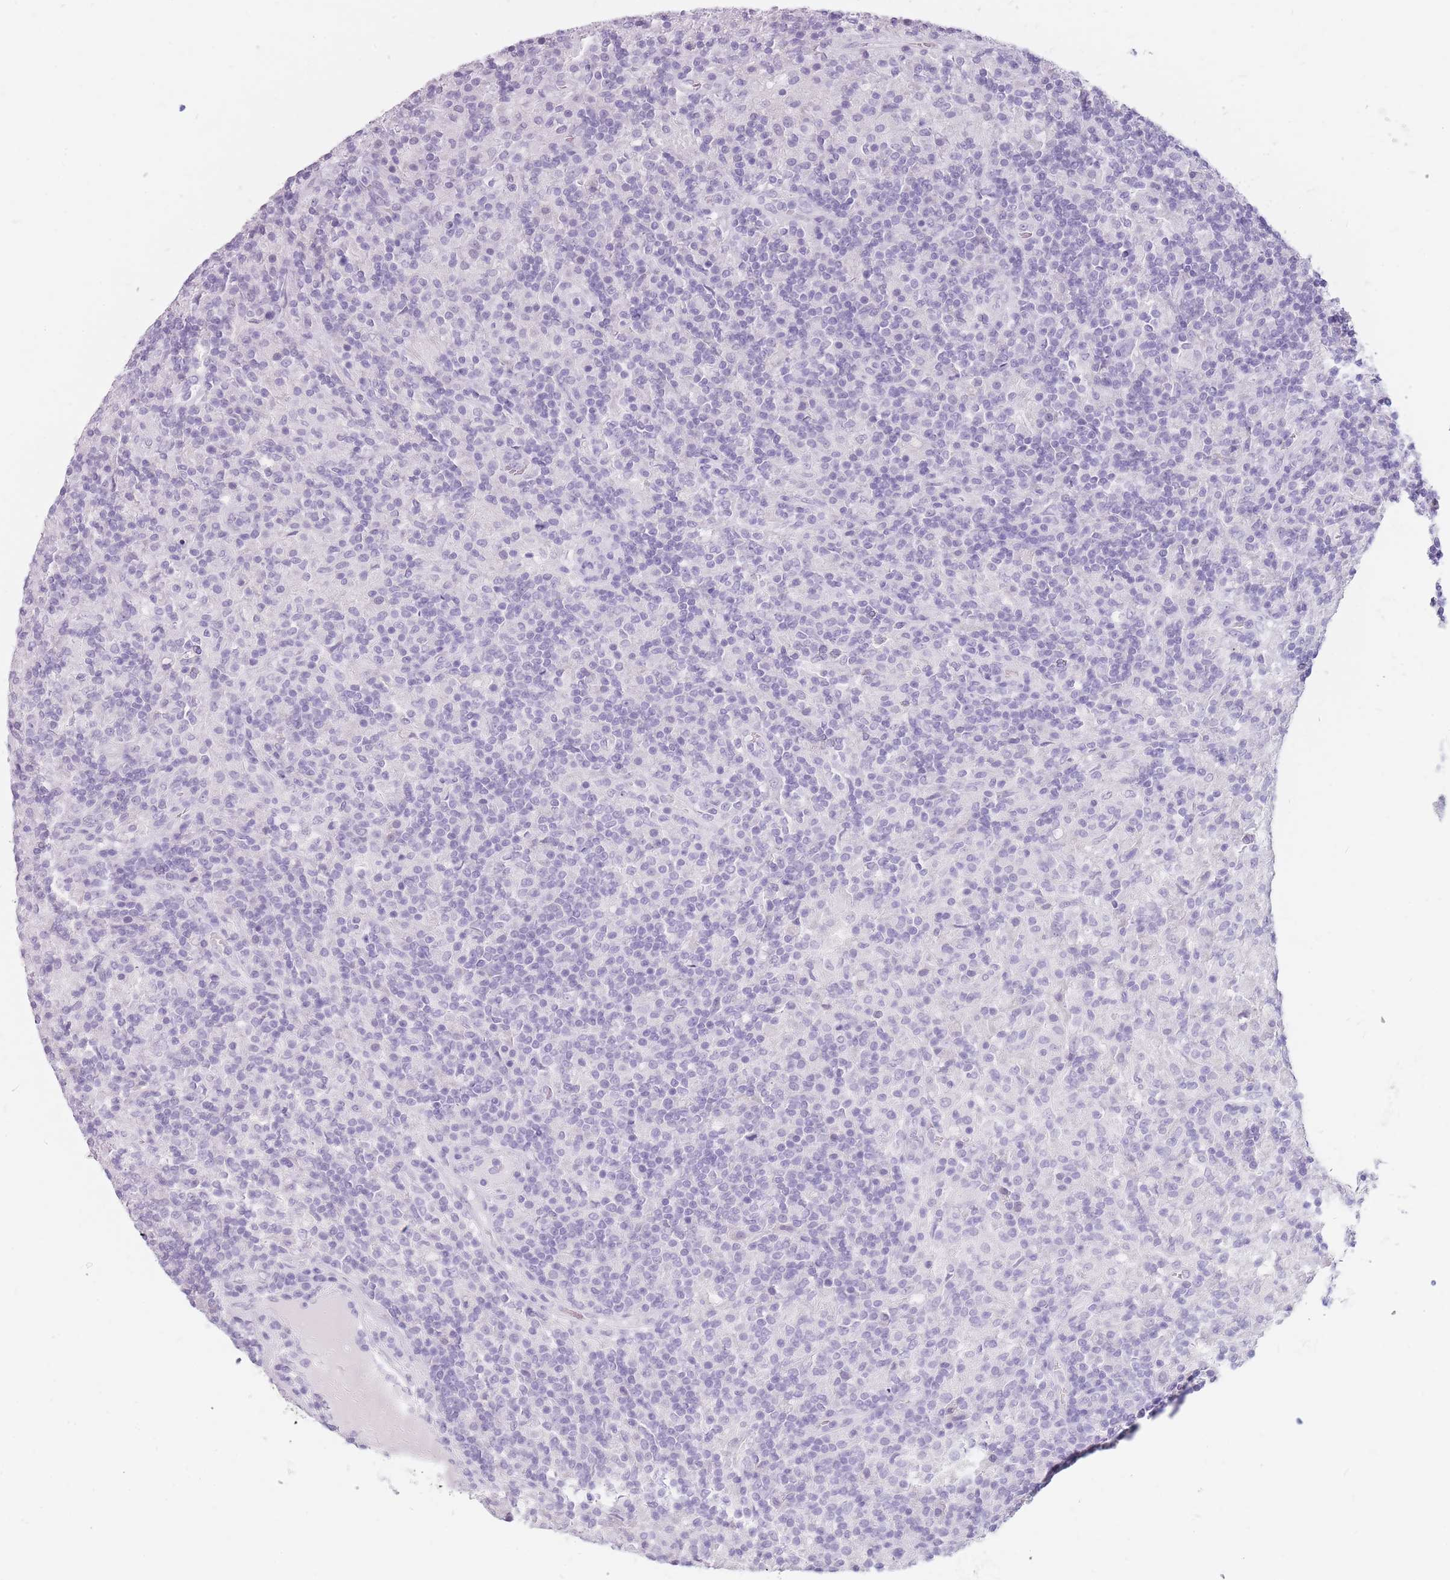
{"staining": {"intensity": "negative", "quantity": "none", "location": "none"}, "tissue": "lymphoma", "cell_type": "Tumor cells", "image_type": "cancer", "snomed": [{"axis": "morphology", "description": "Hodgkin's disease, NOS"}, {"axis": "topography", "description": "Lymph node"}], "caption": "A photomicrograph of lymphoma stained for a protein reveals no brown staining in tumor cells.", "gene": "CCNO", "patient": {"sex": "male", "age": 70}}